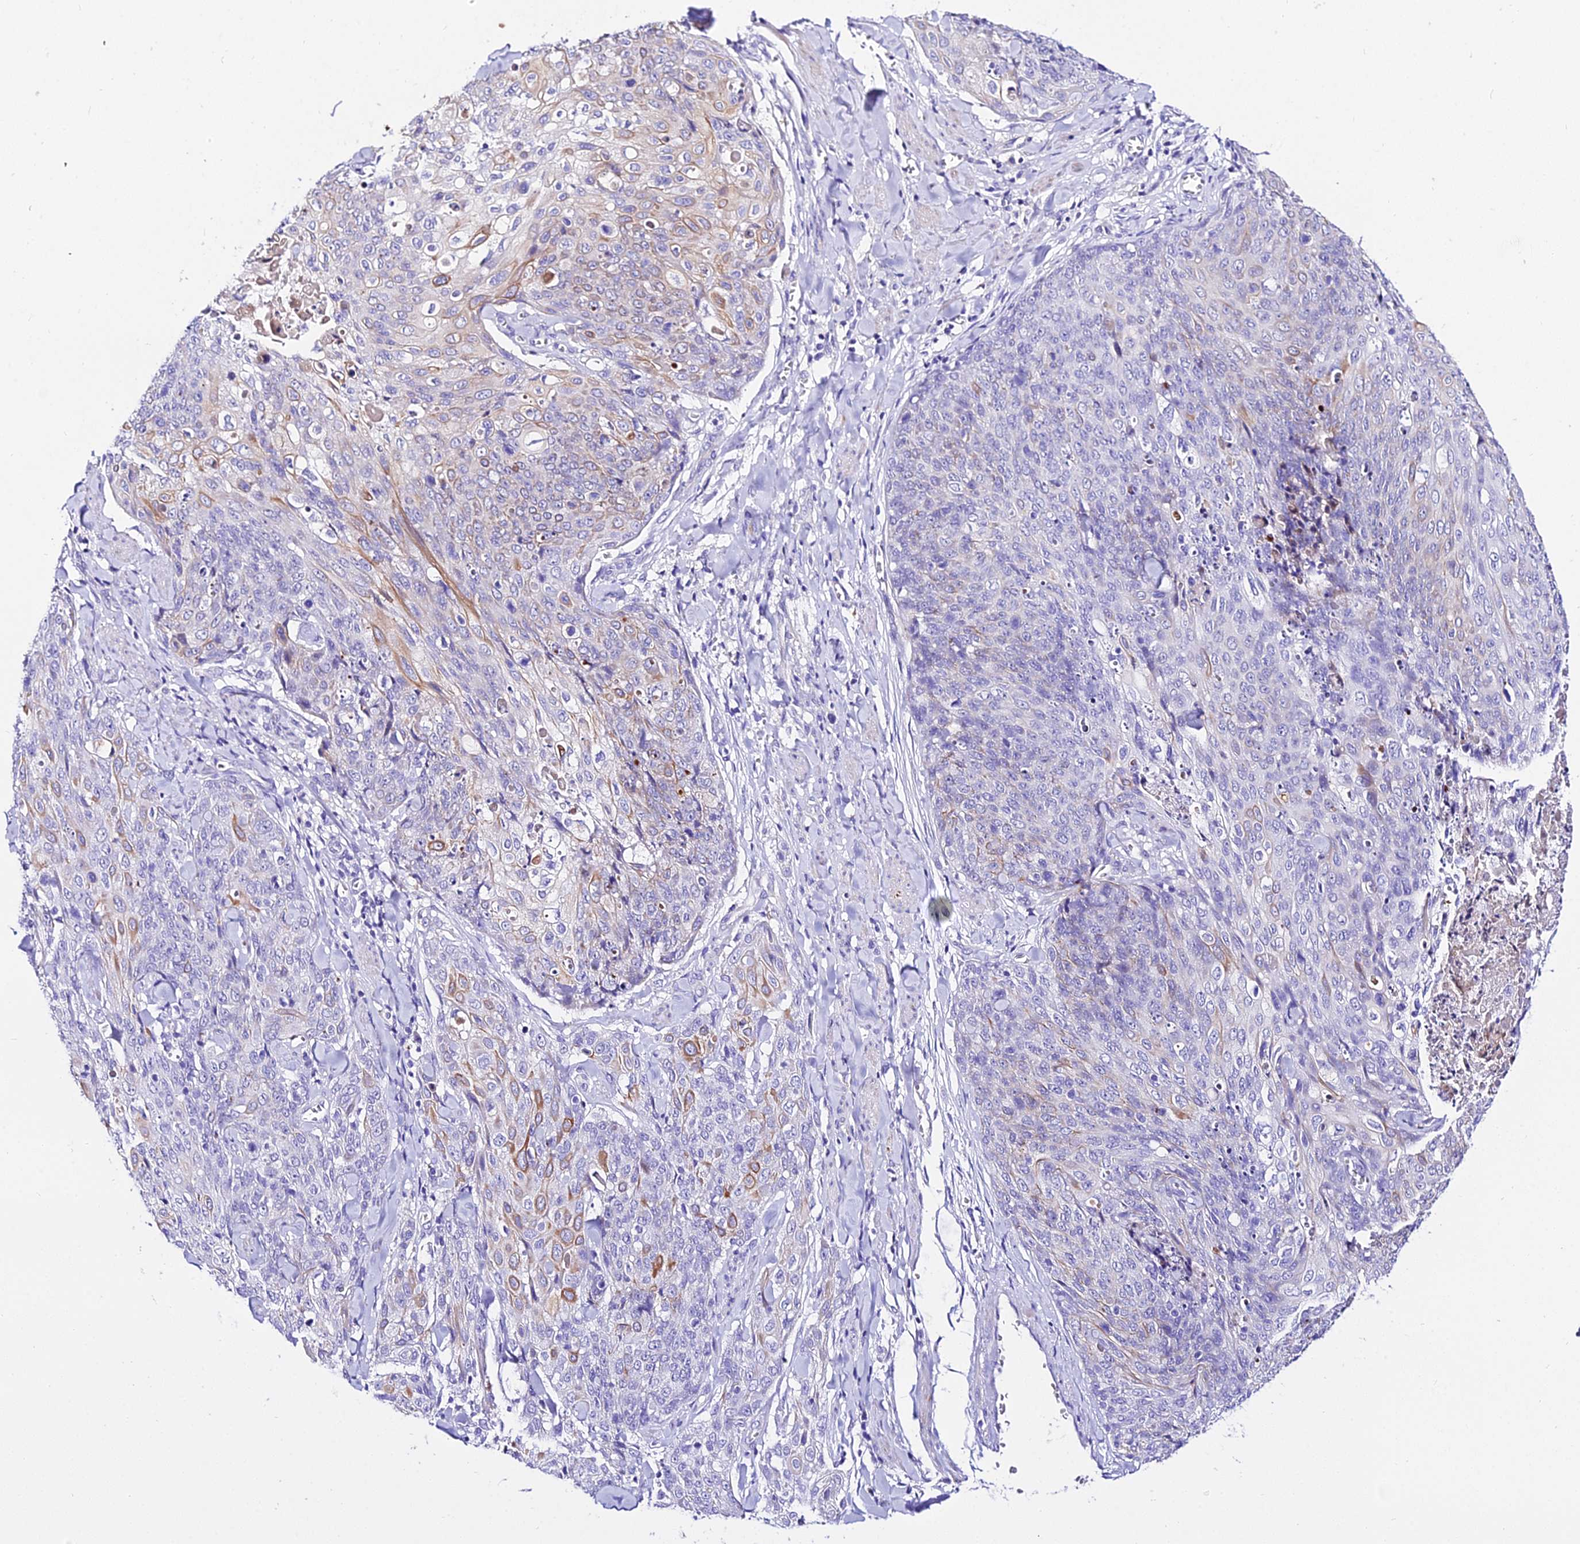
{"staining": {"intensity": "moderate", "quantity": "<25%", "location": "cytoplasmic/membranous"}, "tissue": "skin cancer", "cell_type": "Tumor cells", "image_type": "cancer", "snomed": [{"axis": "morphology", "description": "Squamous cell carcinoma, NOS"}, {"axis": "topography", "description": "Skin"}, {"axis": "topography", "description": "Vulva"}], "caption": "This is an image of immunohistochemistry staining of squamous cell carcinoma (skin), which shows moderate expression in the cytoplasmic/membranous of tumor cells.", "gene": "DEFB106A", "patient": {"sex": "female", "age": 85}}